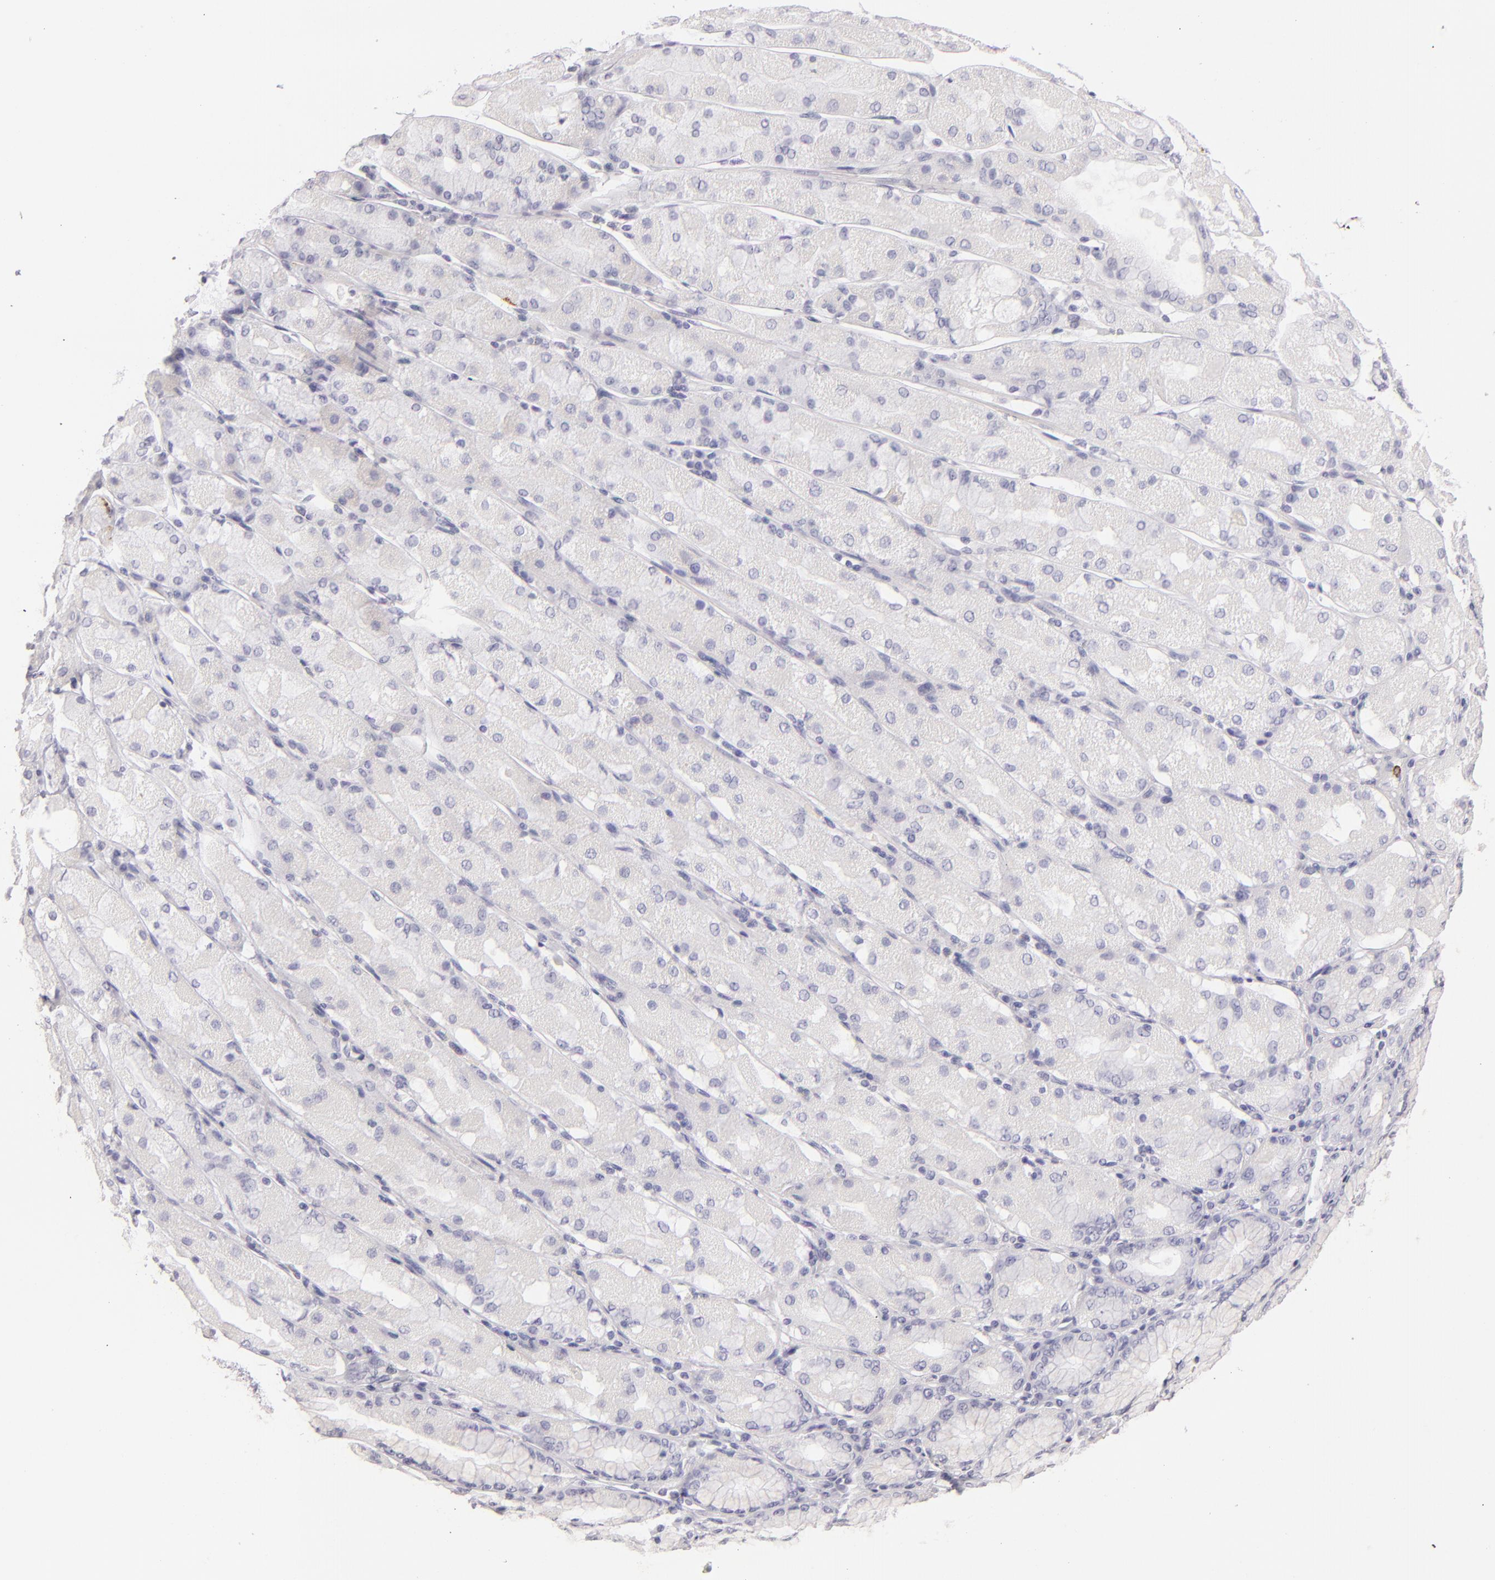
{"staining": {"intensity": "negative", "quantity": "none", "location": "none"}, "tissue": "stomach cancer", "cell_type": "Tumor cells", "image_type": "cancer", "snomed": [{"axis": "morphology", "description": "Adenocarcinoma, NOS"}, {"axis": "topography", "description": "Stomach, upper"}], "caption": "Immunohistochemistry (IHC) of stomach adenocarcinoma shows no expression in tumor cells.", "gene": "CD207", "patient": {"sex": "male", "age": 71}}